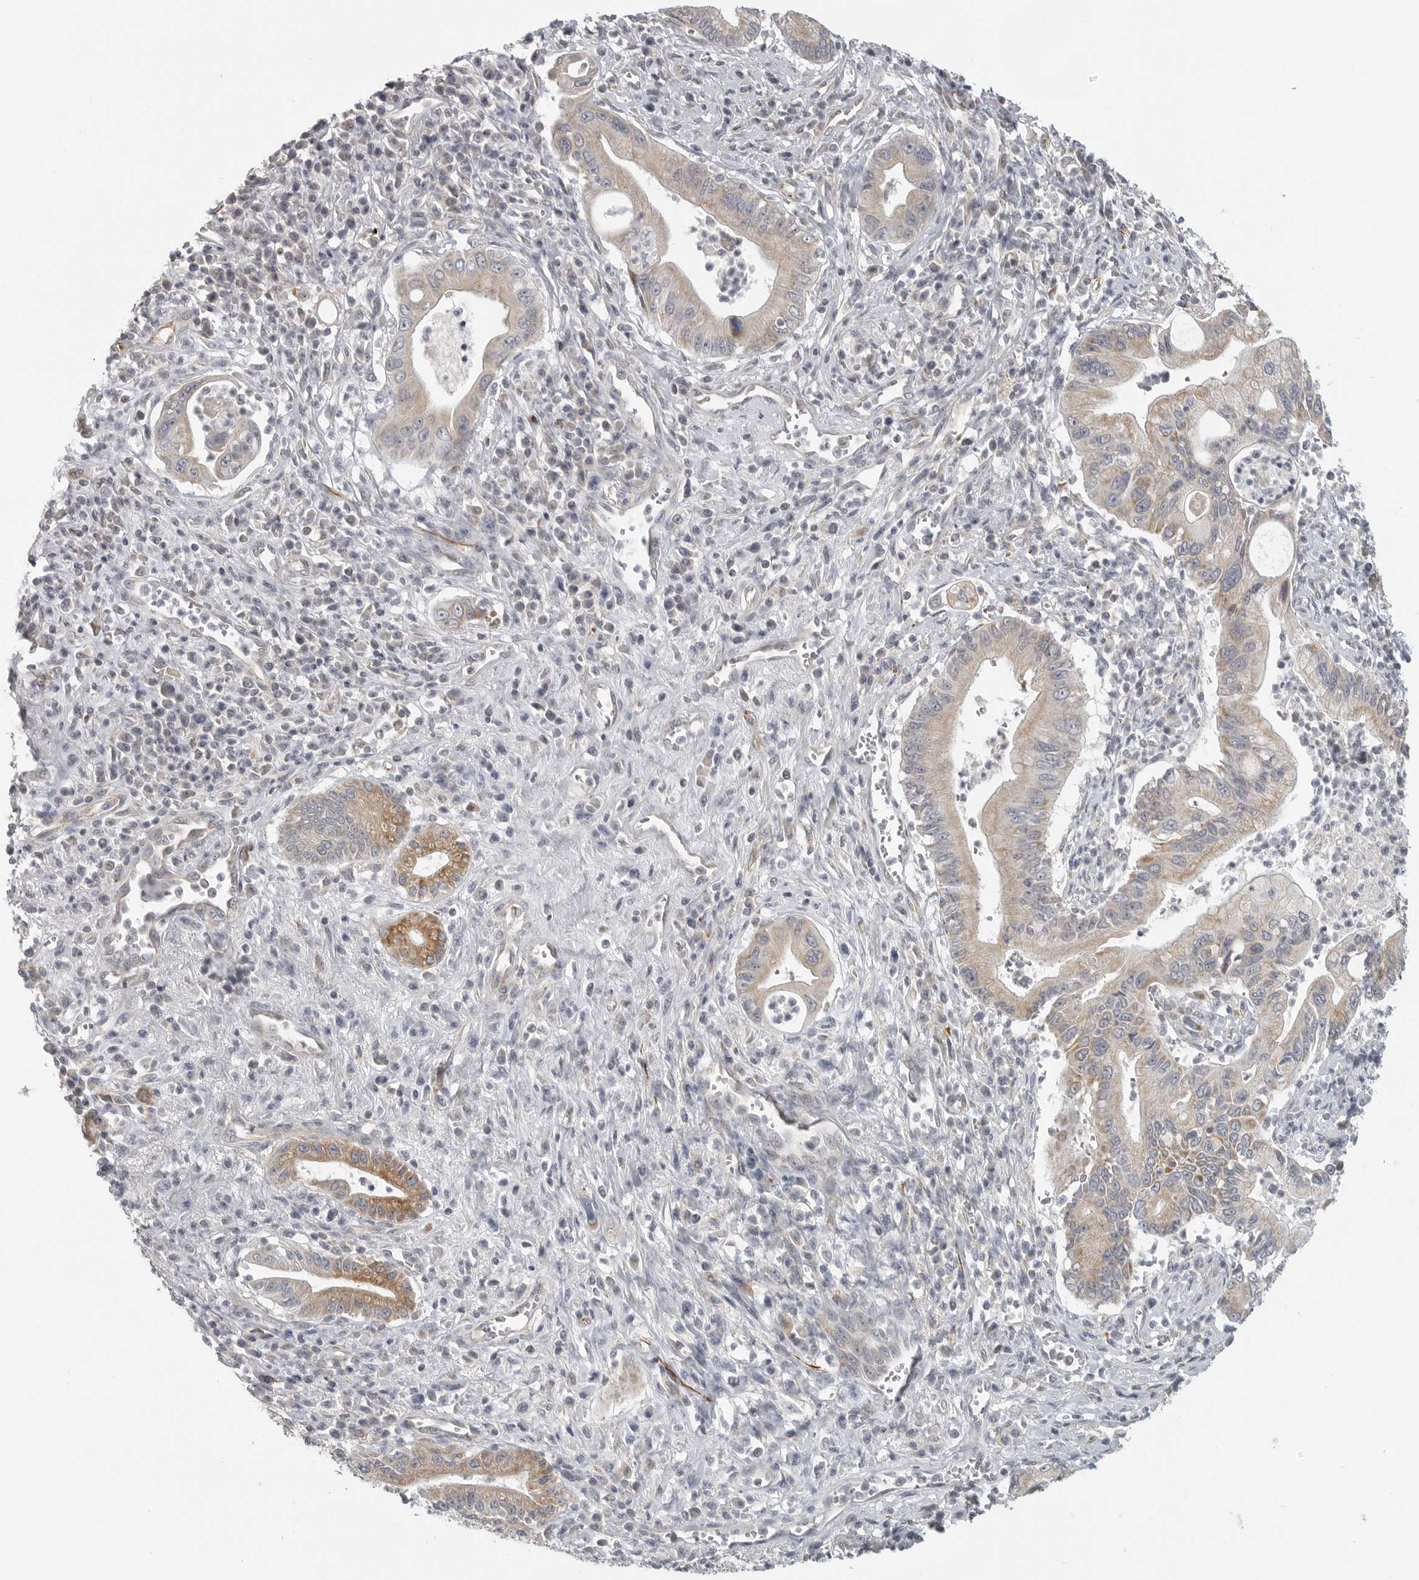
{"staining": {"intensity": "moderate", "quantity": "<25%", "location": "cytoplasmic/membranous"}, "tissue": "pancreatic cancer", "cell_type": "Tumor cells", "image_type": "cancer", "snomed": [{"axis": "morphology", "description": "Adenocarcinoma, NOS"}, {"axis": "topography", "description": "Pancreas"}], "caption": "Moderate cytoplasmic/membranous staining is seen in about <25% of tumor cells in pancreatic cancer.", "gene": "RXFP3", "patient": {"sex": "male", "age": 78}}